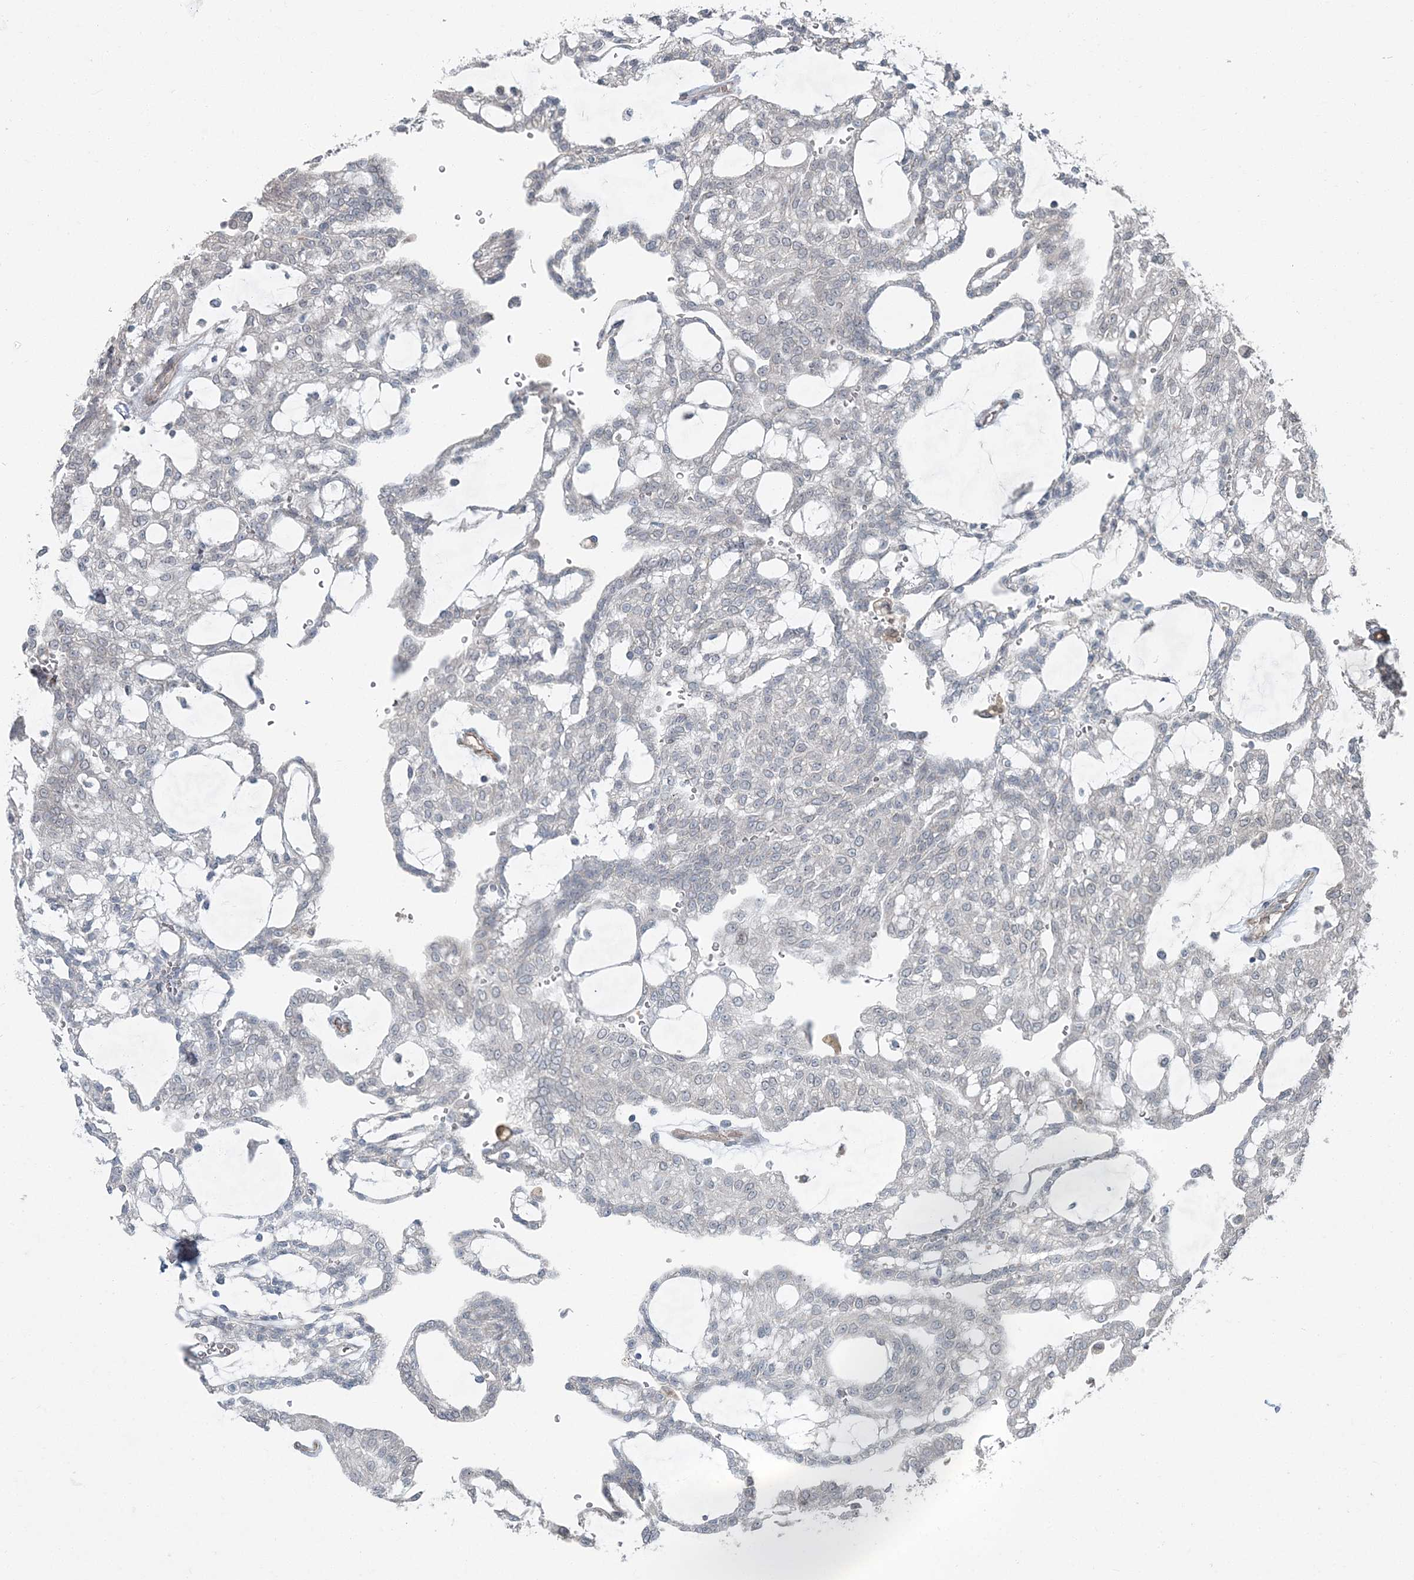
{"staining": {"intensity": "negative", "quantity": "none", "location": "none"}, "tissue": "renal cancer", "cell_type": "Tumor cells", "image_type": "cancer", "snomed": [{"axis": "morphology", "description": "Adenocarcinoma, NOS"}, {"axis": "topography", "description": "Kidney"}], "caption": "The photomicrograph shows no significant positivity in tumor cells of renal cancer (adenocarcinoma).", "gene": "FBXL17", "patient": {"sex": "male", "age": 63}}